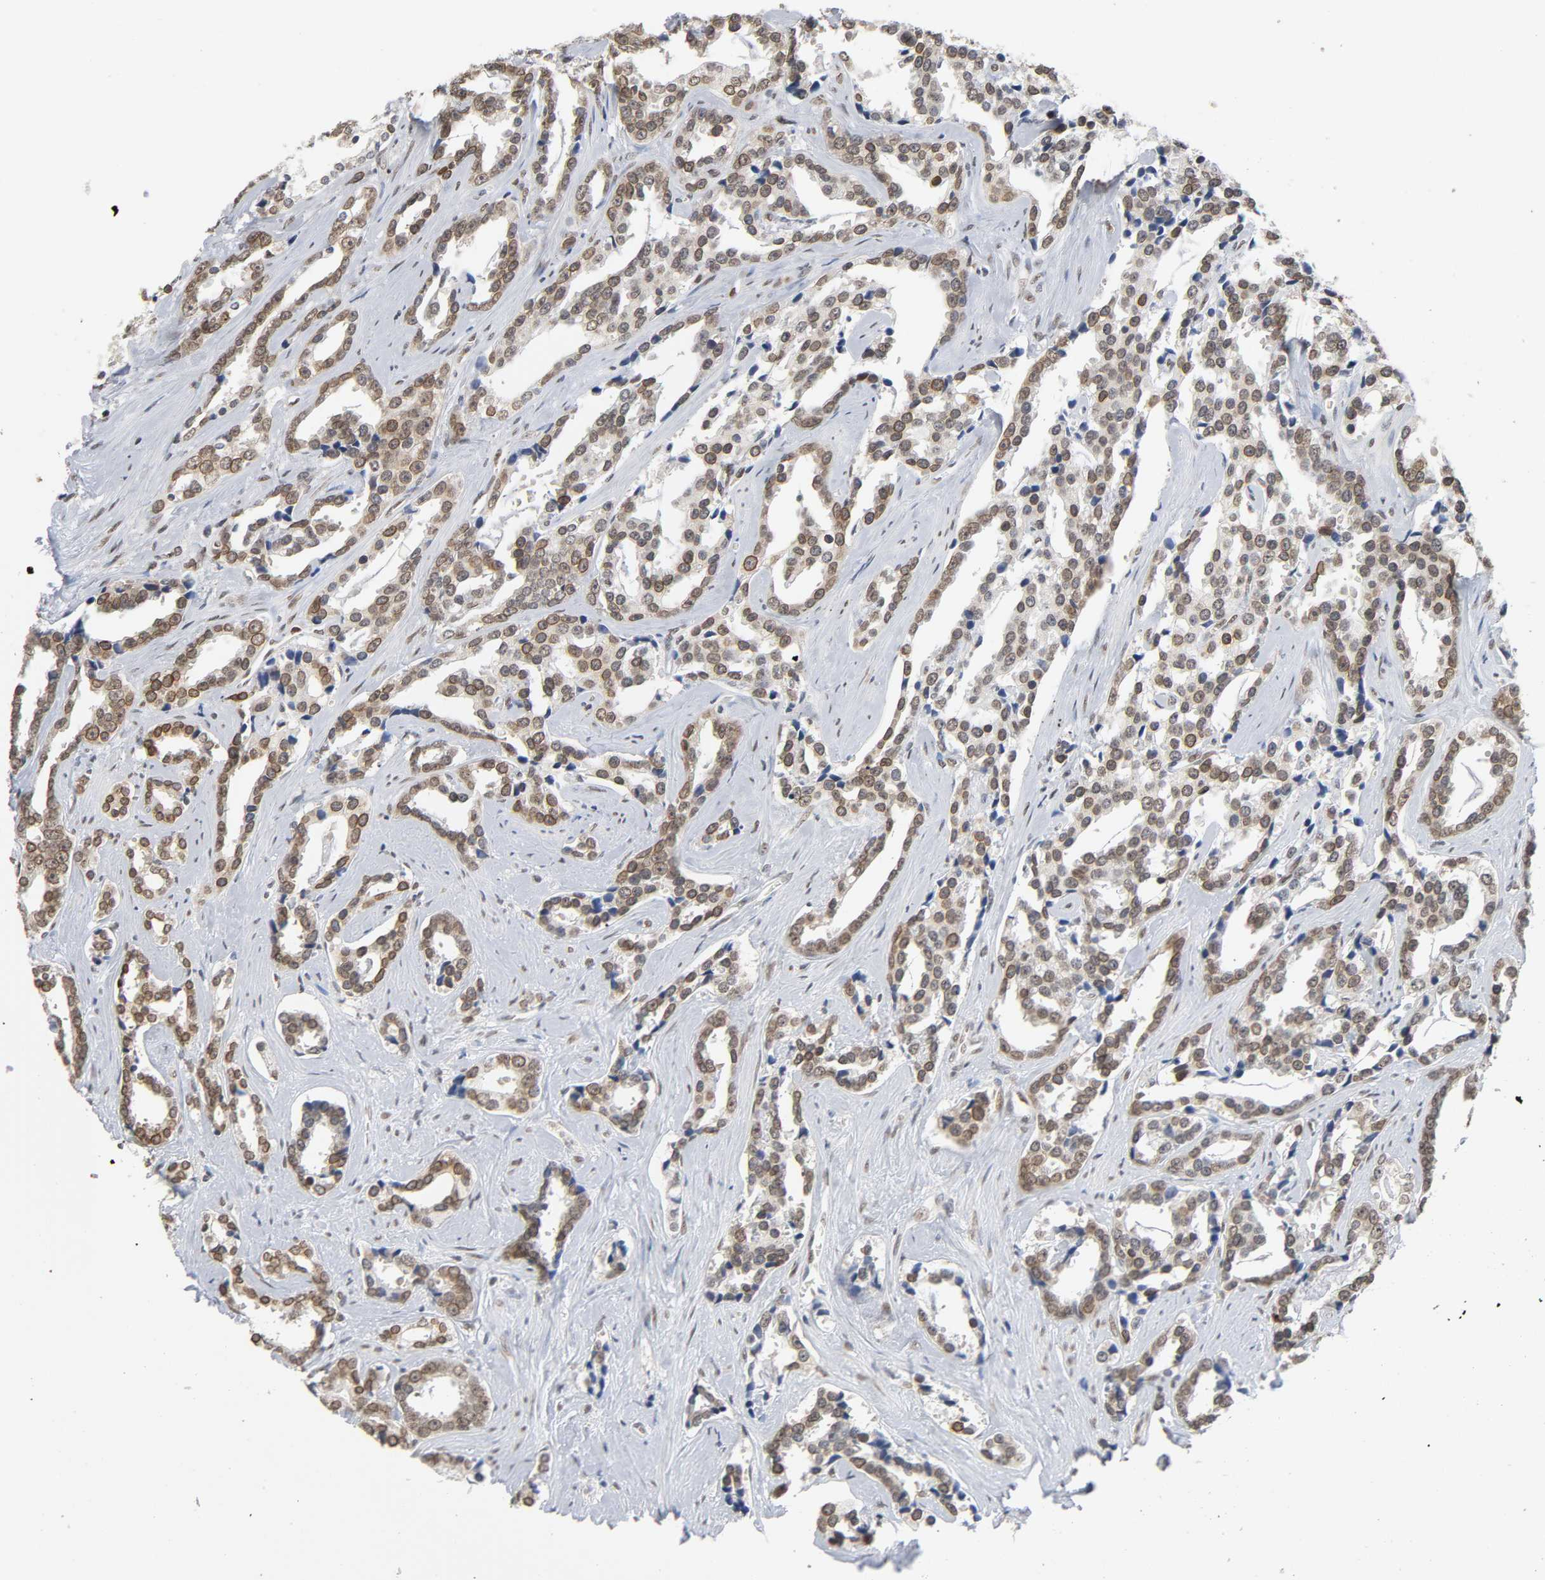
{"staining": {"intensity": "moderate", "quantity": ">75%", "location": "nuclear"}, "tissue": "prostate cancer", "cell_type": "Tumor cells", "image_type": "cancer", "snomed": [{"axis": "morphology", "description": "Adenocarcinoma, High grade"}, {"axis": "topography", "description": "Prostate"}], "caption": "This photomicrograph demonstrates immunohistochemistry (IHC) staining of prostate cancer, with medium moderate nuclear staining in approximately >75% of tumor cells.", "gene": "SUMO1", "patient": {"sex": "male", "age": 67}}